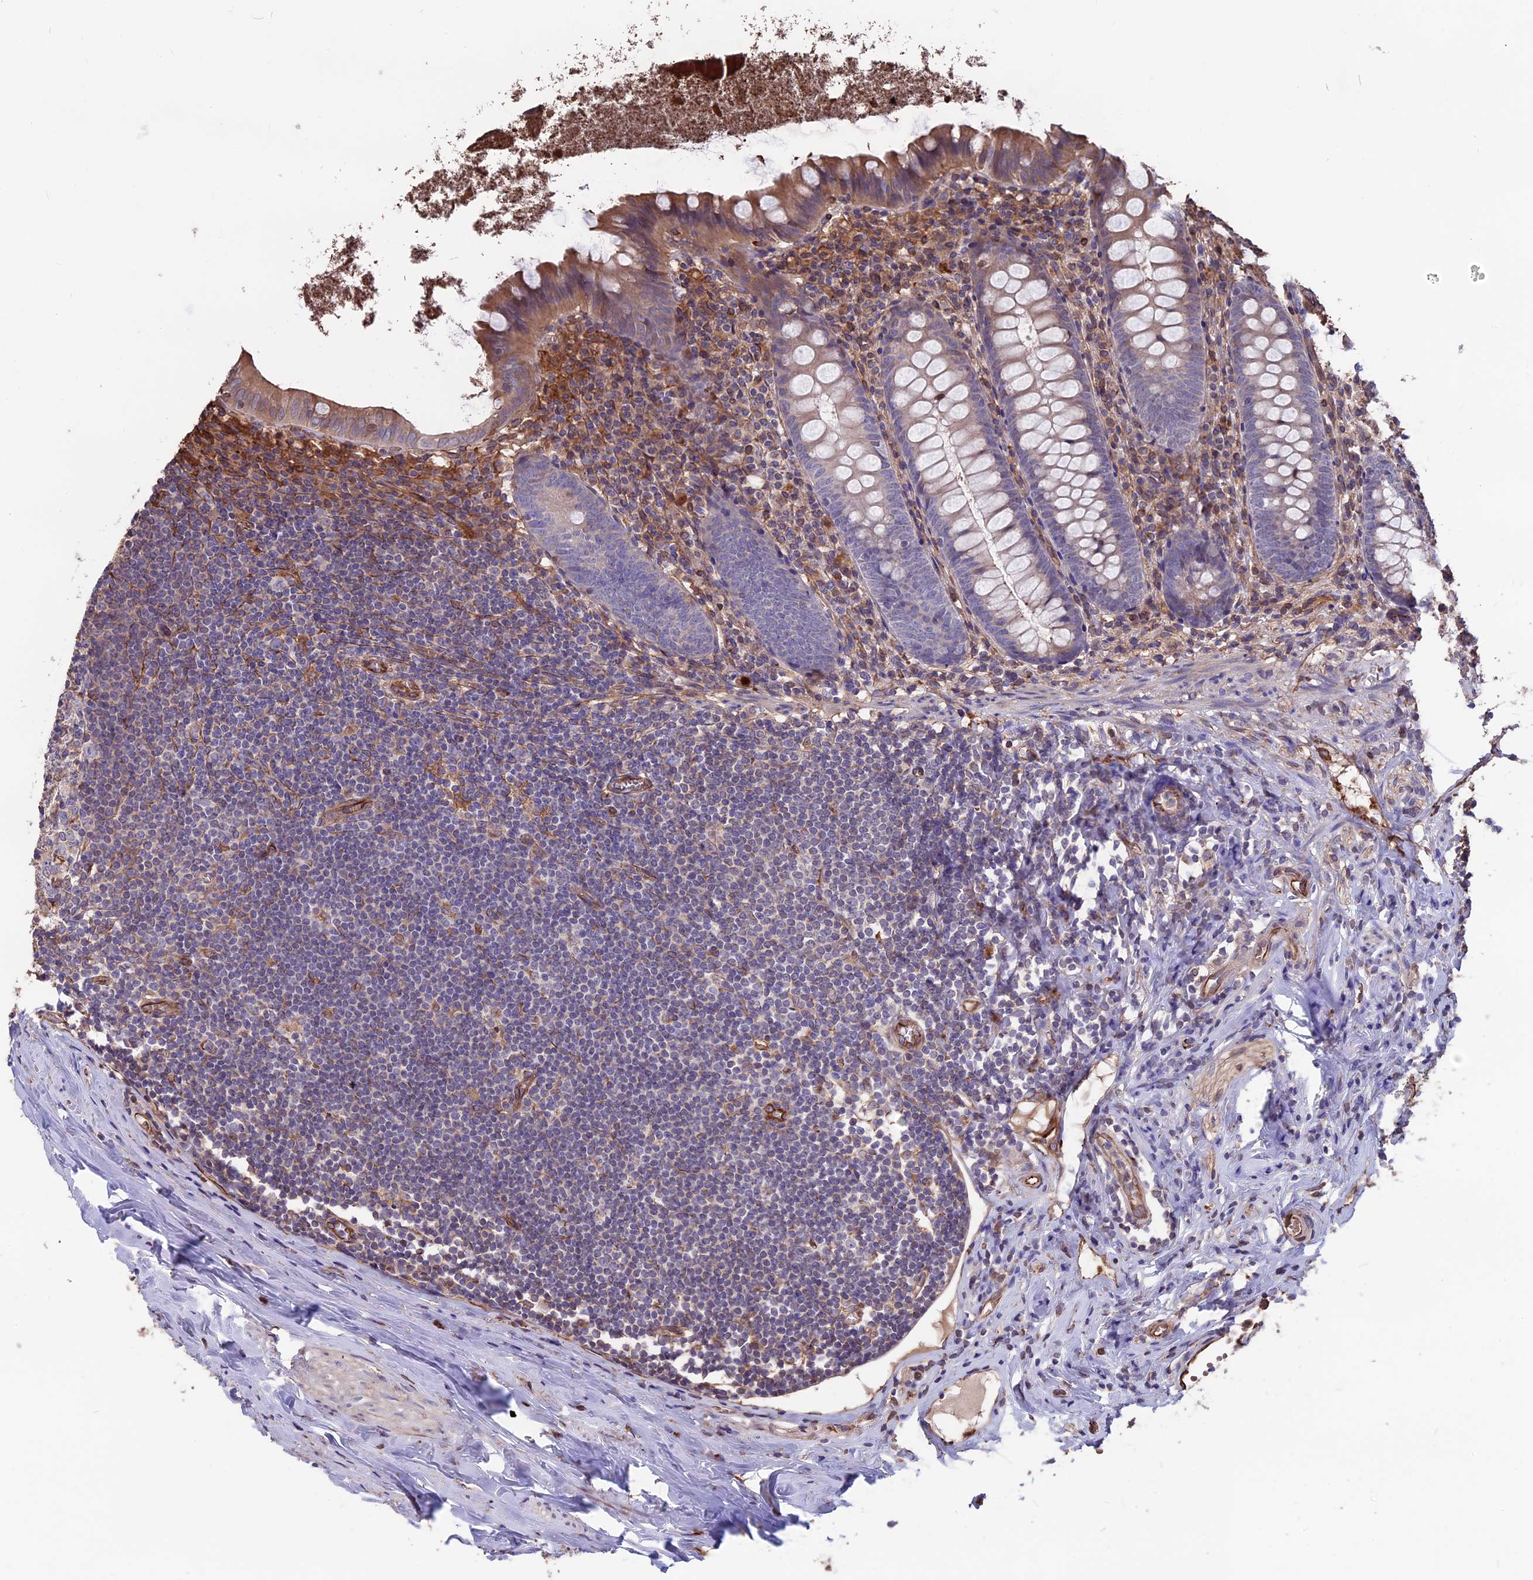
{"staining": {"intensity": "moderate", "quantity": "<25%", "location": "cytoplasmic/membranous"}, "tissue": "appendix", "cell_type": "Glandular cells", "image_type": "normal", "snomed": [{"axis": "morphology", "description": "Normal tissue, NOS"}, {"axis": "topography", "description": "Appendix"}], "caption": "Protein expression analysis of unremarkable human appendix reveals moderate cytoplasmic/membranous positivity in about <25% of glandular cells.", "gene": "SEH1L", "patient": {"sex": "female", "age": 51}}